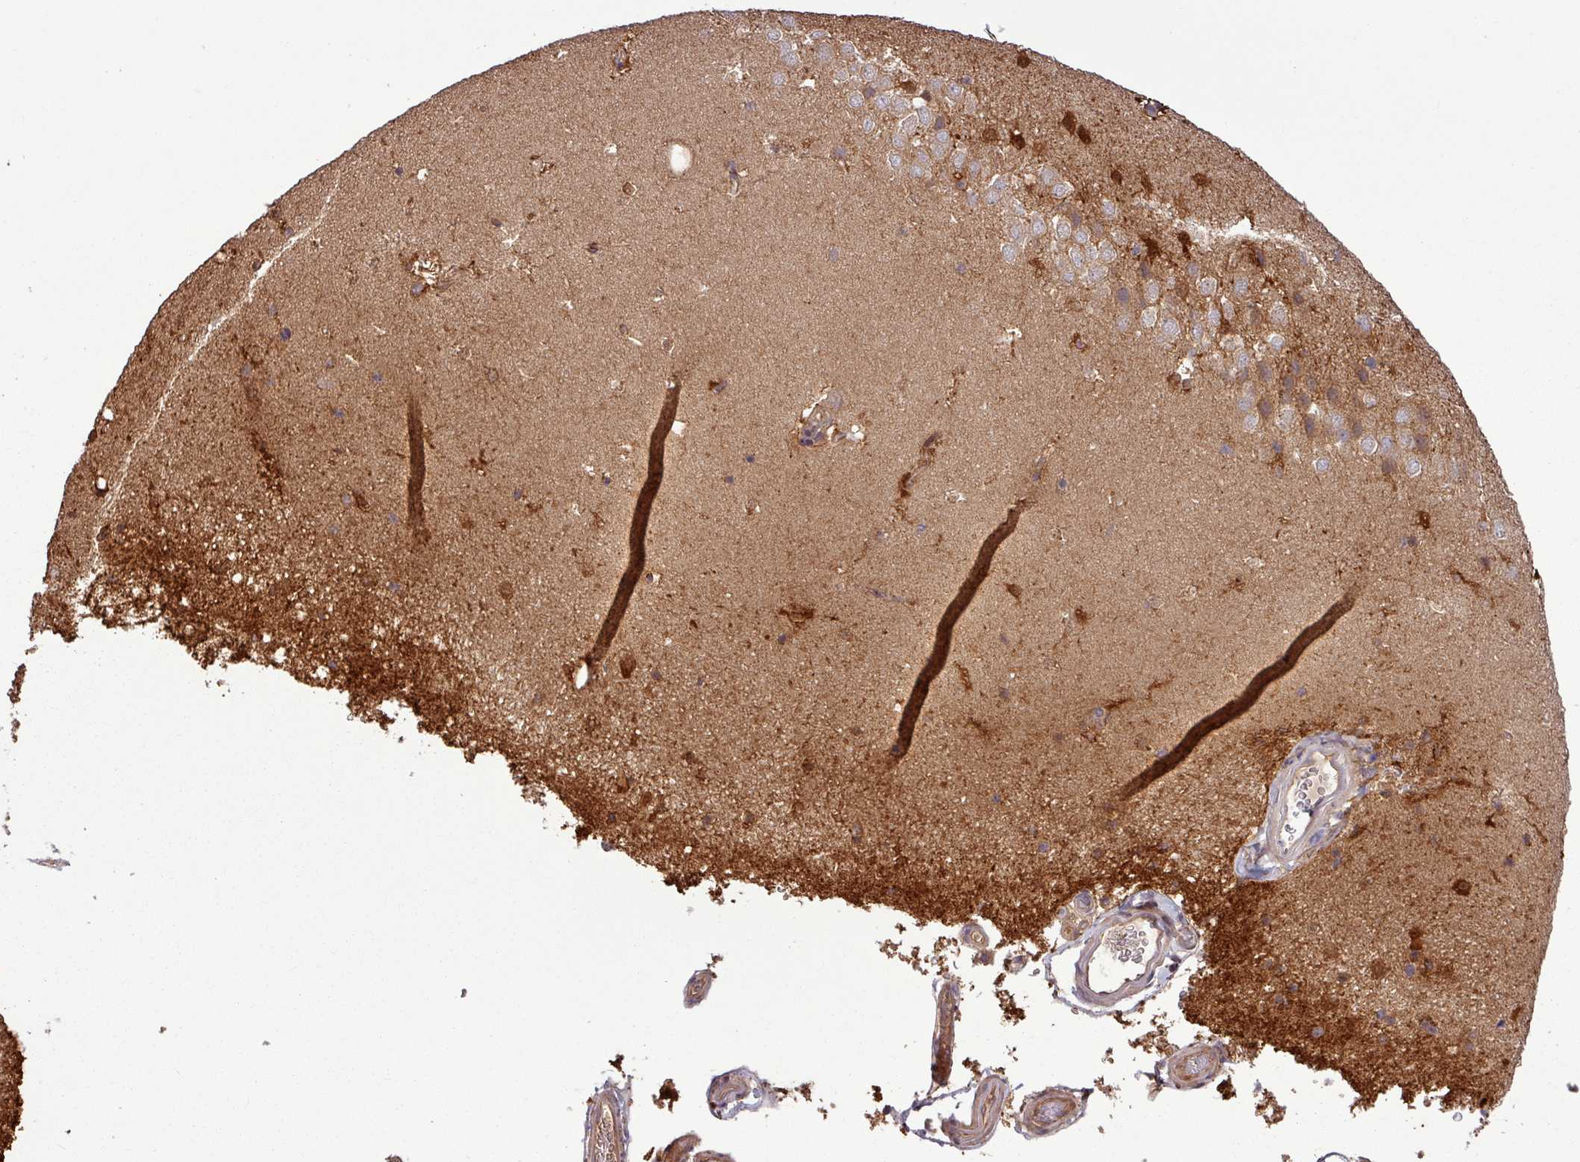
{"staining": {"intensity": "strong", "quantity": "<25%", "location": "cytoplasmic/membranous"}, "tissue": "hippocampus", "cell_type": "Glial cells", "image_type": "normal", "snomed": [{"axis": "morphology", "description": "Normal tissue, NOS"}, {"axis": "topography", "description": "Hippocampus"}], "caption": "A photomicrograph showing strong cytoplasmic/membranous positivity in about <25% of glial cells in unremarkable hippocampus, as visualized by brown immunohistochemical staining.", "gene": "SIRPB2", "patient": {"sex": "male", "age": 37}}